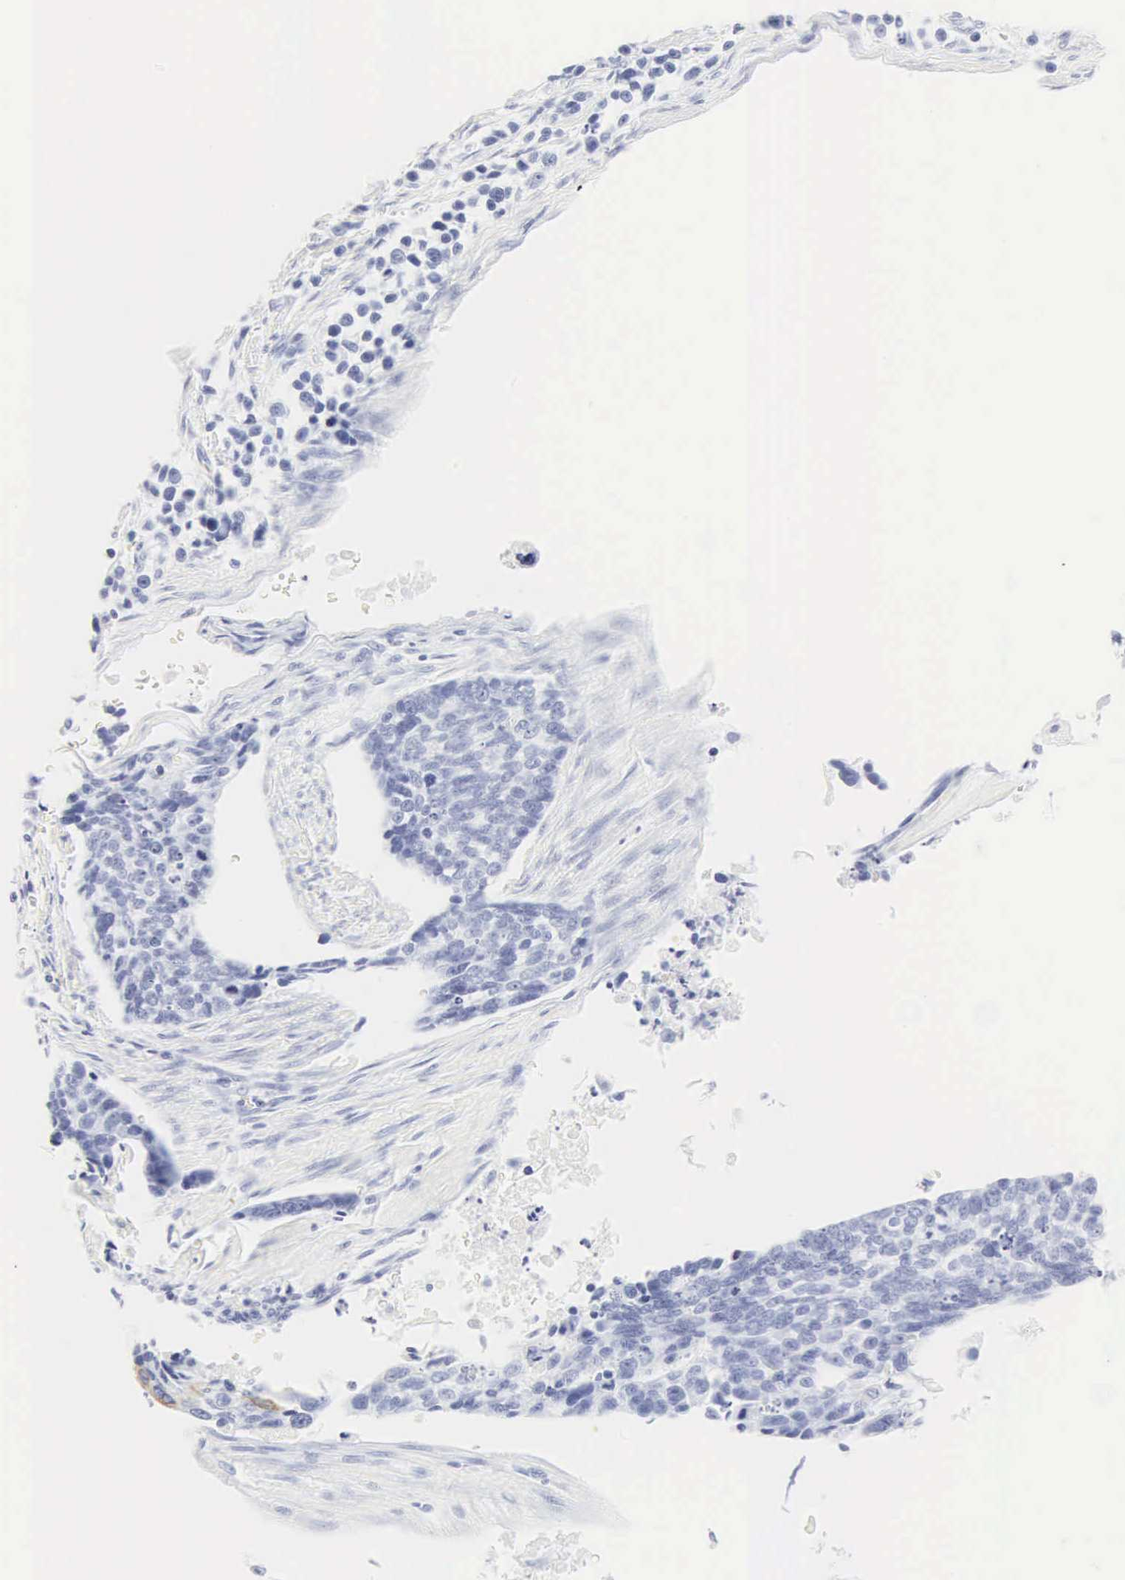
{"staining": {"intensity": "negative", "quantity": "none", "location": "none"}, "tissue": "lung cancer", "cell_type": "Tumor cells", "image_type": "cancer", "snomed": [{"axis": "morphology", "description": "Squamous cell carcinoma, NOS"}, {"axis": "topography", "description": "Lymph node"}, {"axis": "topography", "description": "Lung"}], "caption": "Tumor cells show no significant protein expression in lung squamous cell carcinoma.", "gene": "CGB3", "patient": {"sex": "male", "age": 74}}